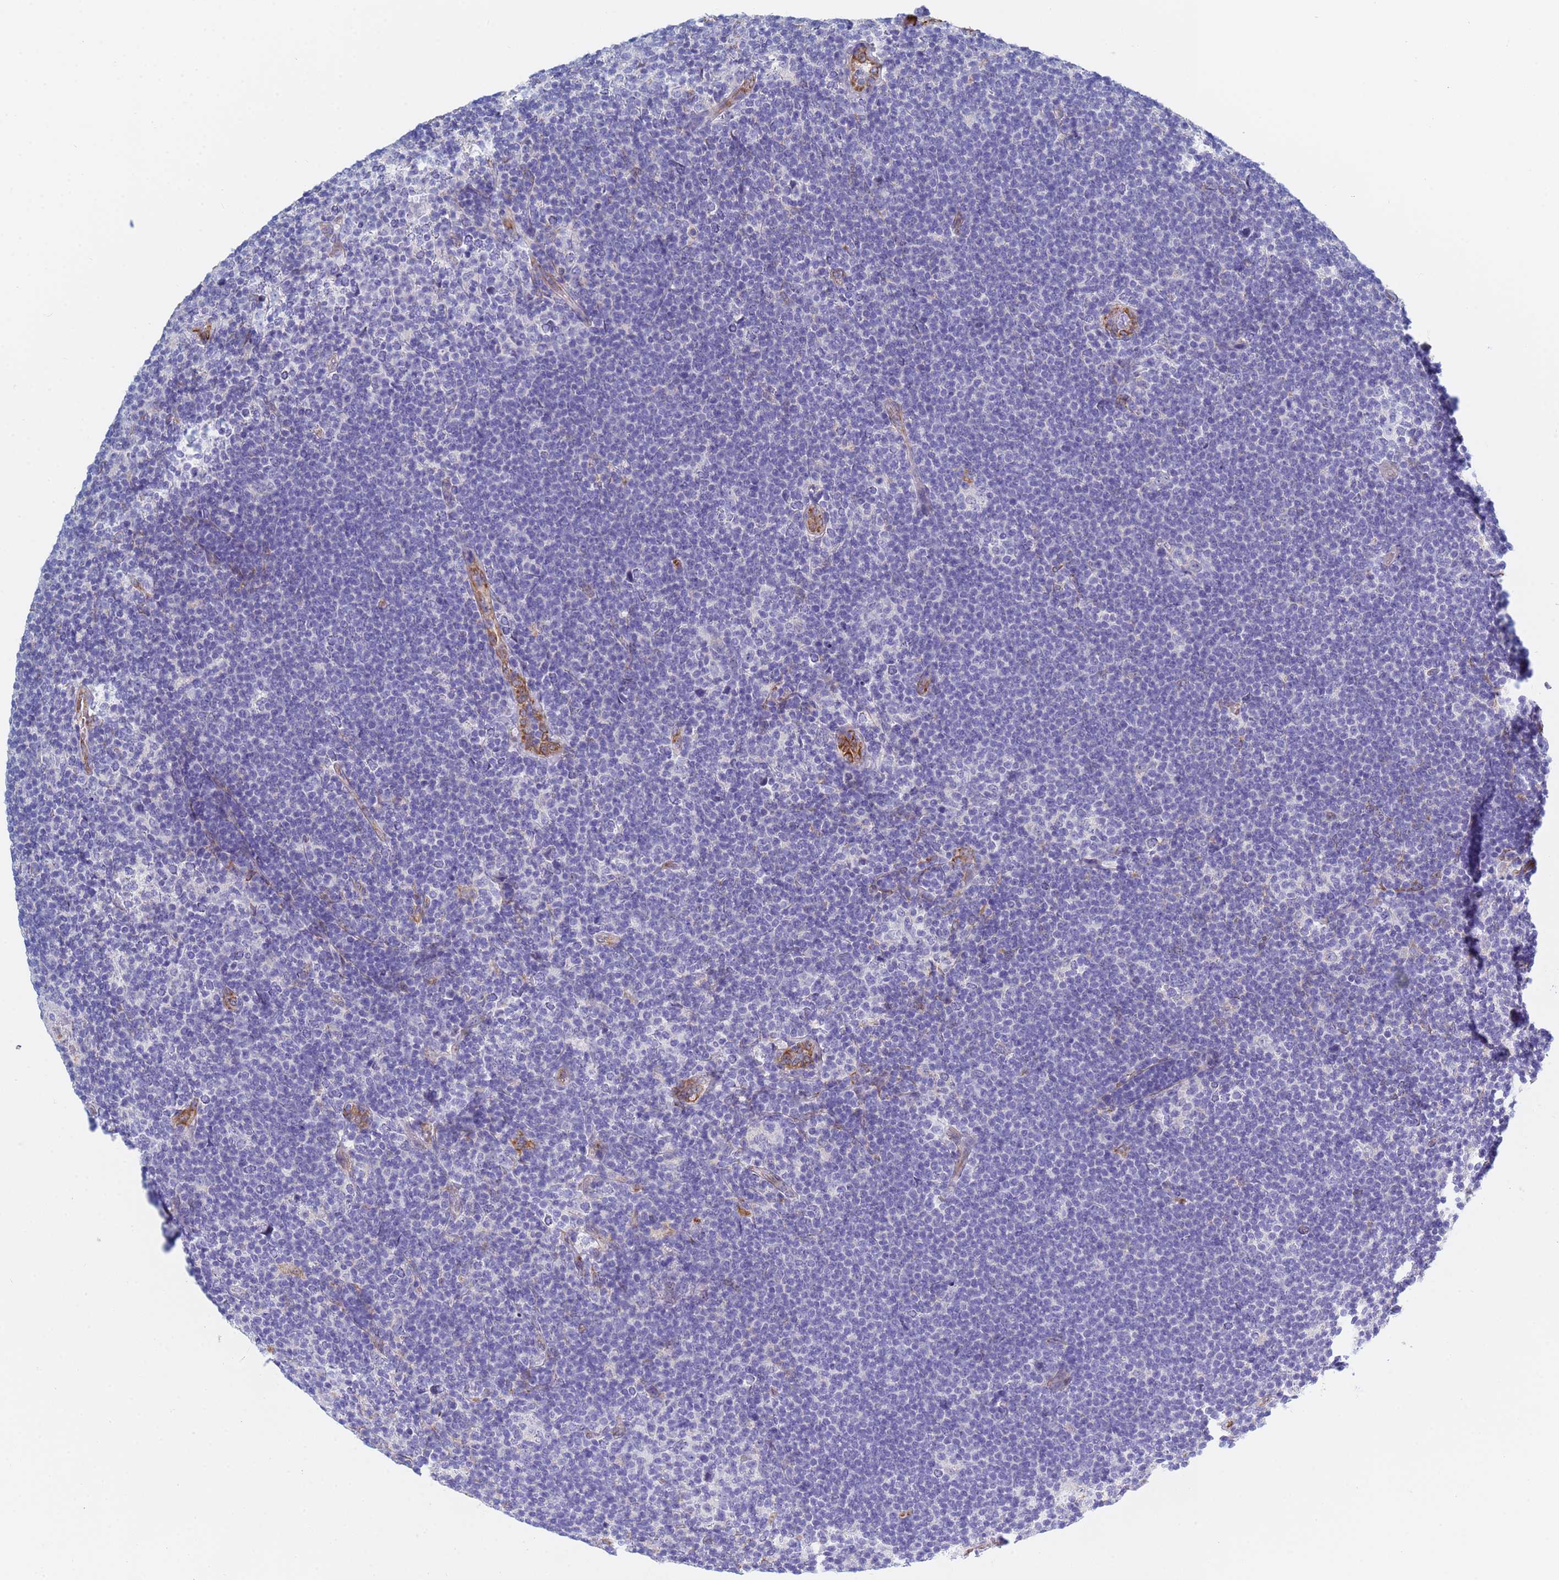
{"staining": {"intensity": "negative", "quantity": "none", "location": "none"}, "tissue": "lymphoma", "cell_type": "Tumor cells", "image_type": "cancer", "snomed": [{"axis": "morphology", "description": "Hodgkin's disease, NOS"}, {"axis": "topography", "description": "Lymph node"}], "caption": "Photomicrograph shows no protein staining in tumor cells of Hodgkin's disease tissue.", "gene": "GDAP2", "patient": {"sex": "female", "age": 57}}